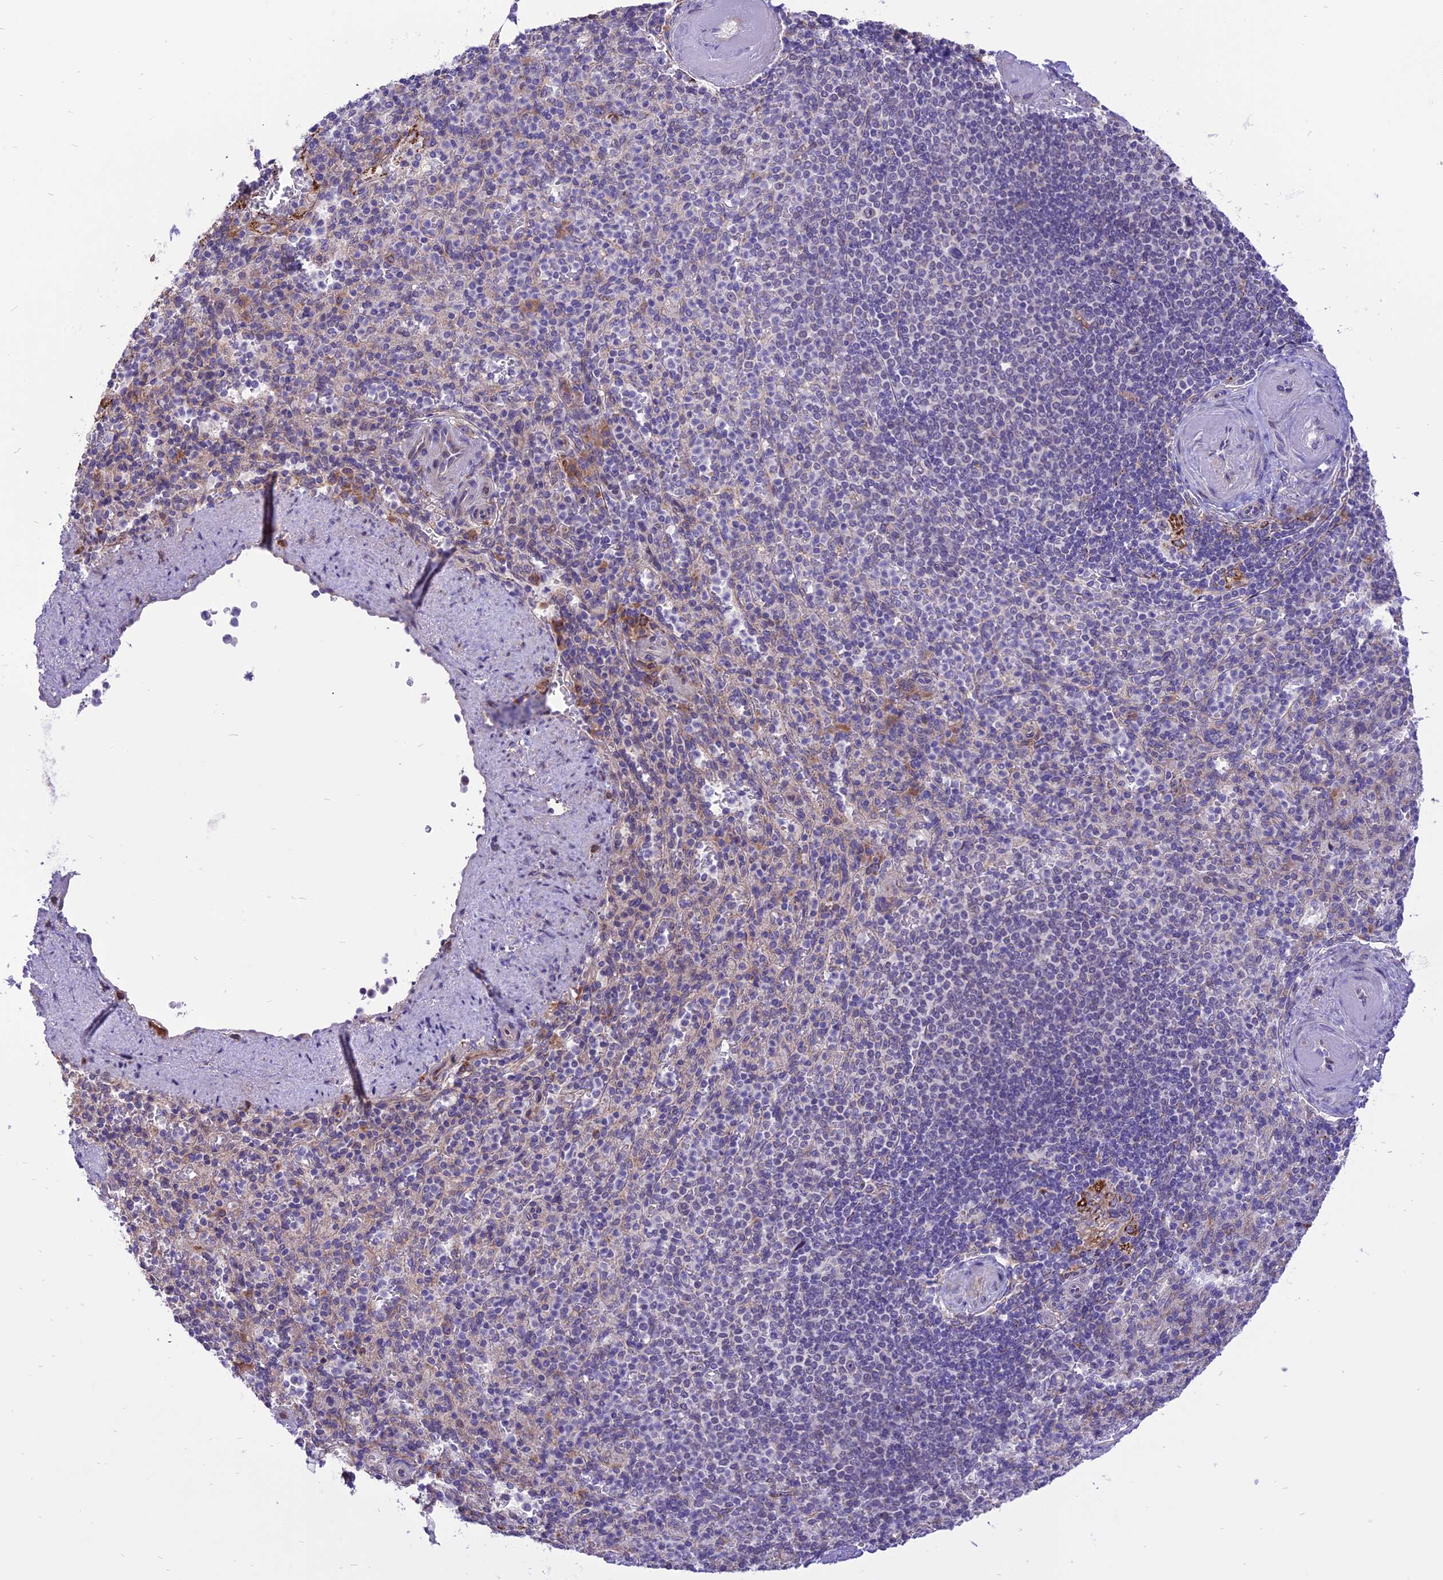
{"staining": {"intensity": "negative", "quantity": "none", "location": "none"}, "tissue": "spleen", "cell_type": "Cells in red pulp", "image_type": "normal", "snomed": [{"axis": "morphology", "description": "Normal tissue, NOS"}, {"axis": "topography", "description": "Spleen"}], "caption": "Immunohistochemical staining of benign spleen reveals no significant expression in cells in red pulp.", "gene": "ARMCX6", "patient": {"sex": "female", "age": 74}}